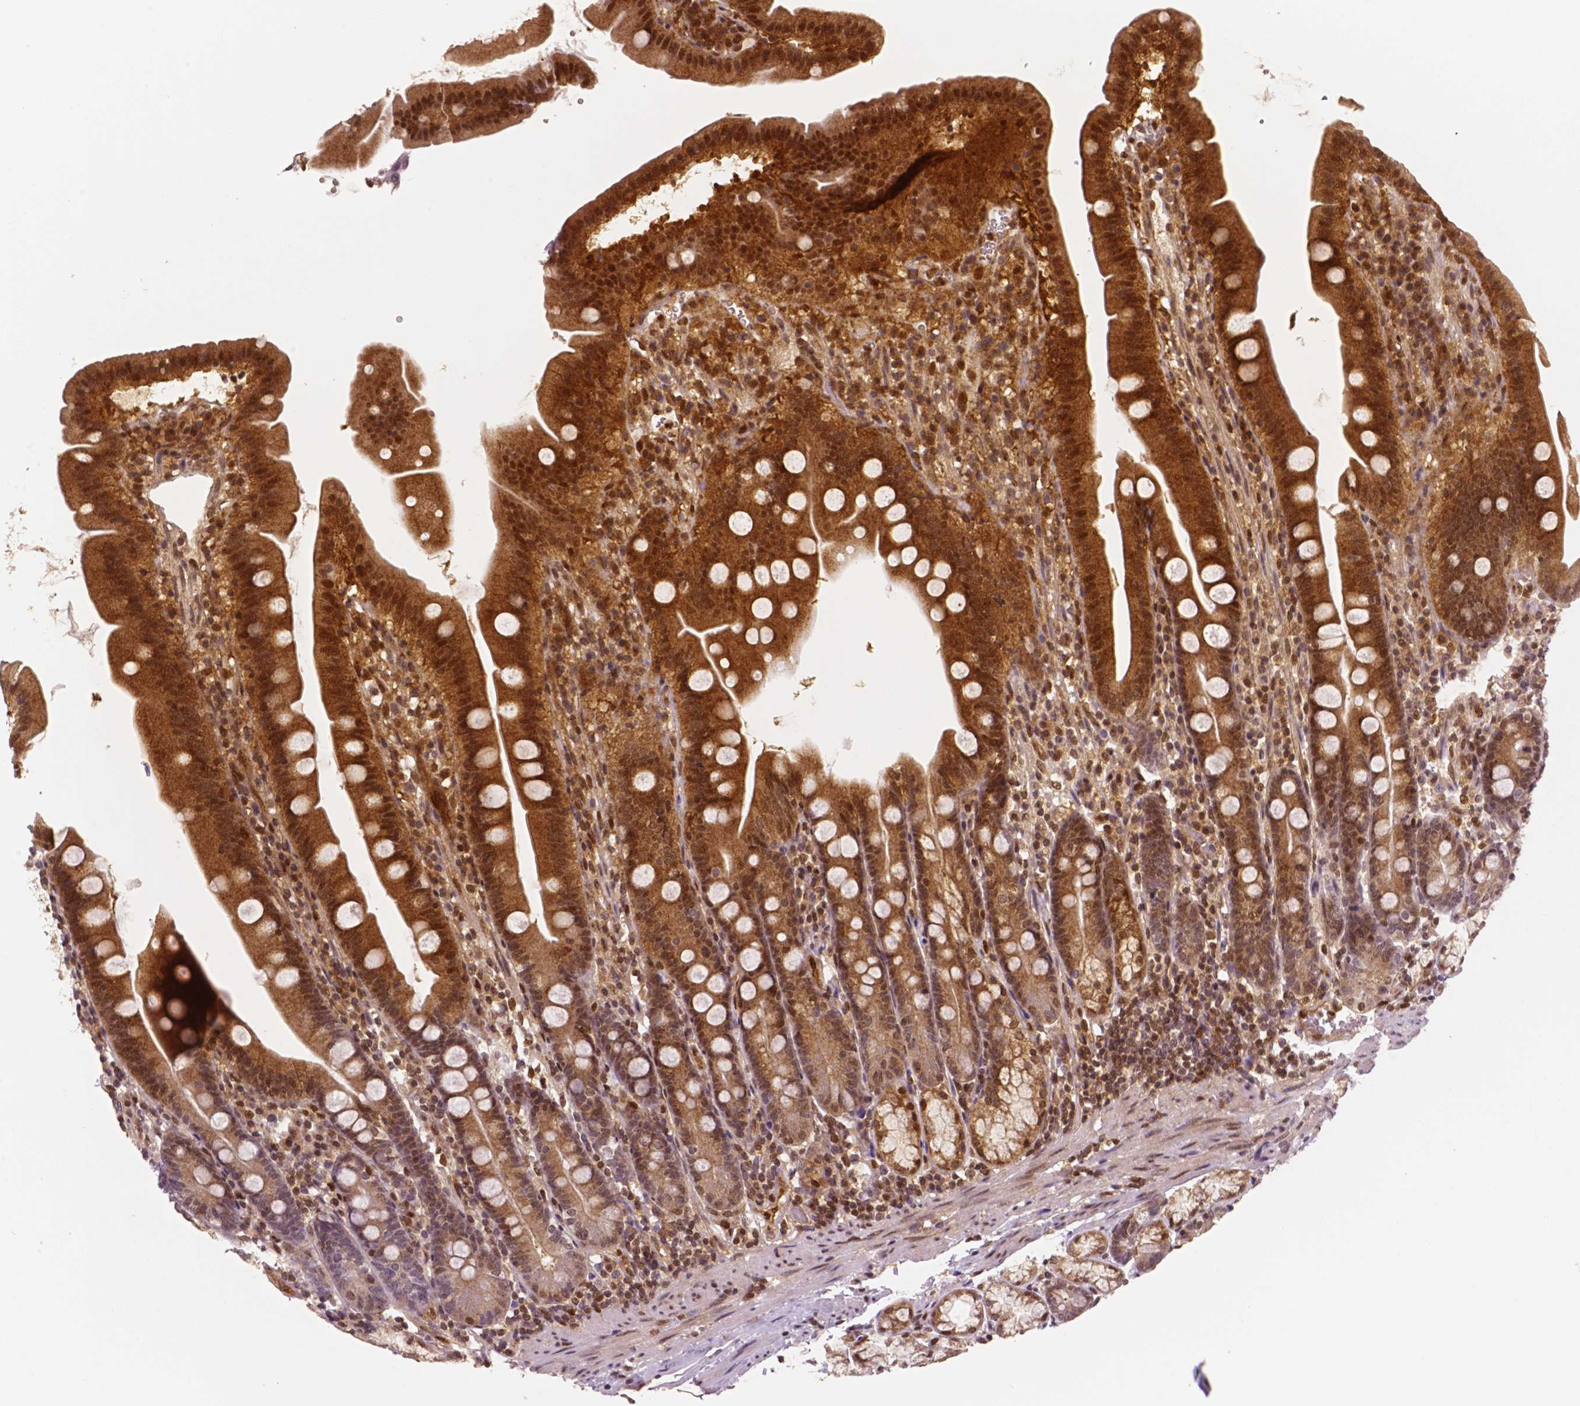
{"staining": {"intensity": "moderate", "quantity": ">75%", "location": "cytoplasmic/membranous,nuclear"}, "tissue": "duodenum", "cell_type": "Glandular cells", "image_type": "normal", "snomed": [{"axis": "morphology", "description": "Normal tissue, NOS"}, {"axis": "topography", "description": "Duodenum"}], "caption": "Normal duodenum reveals moderate cytoplasmic/membranous,nuclear positivity in about >75% of glandular cells, visualized by immunohistochemistry.", "gene": "STAT3", "patient": {"sex": "female", "age": 67}}